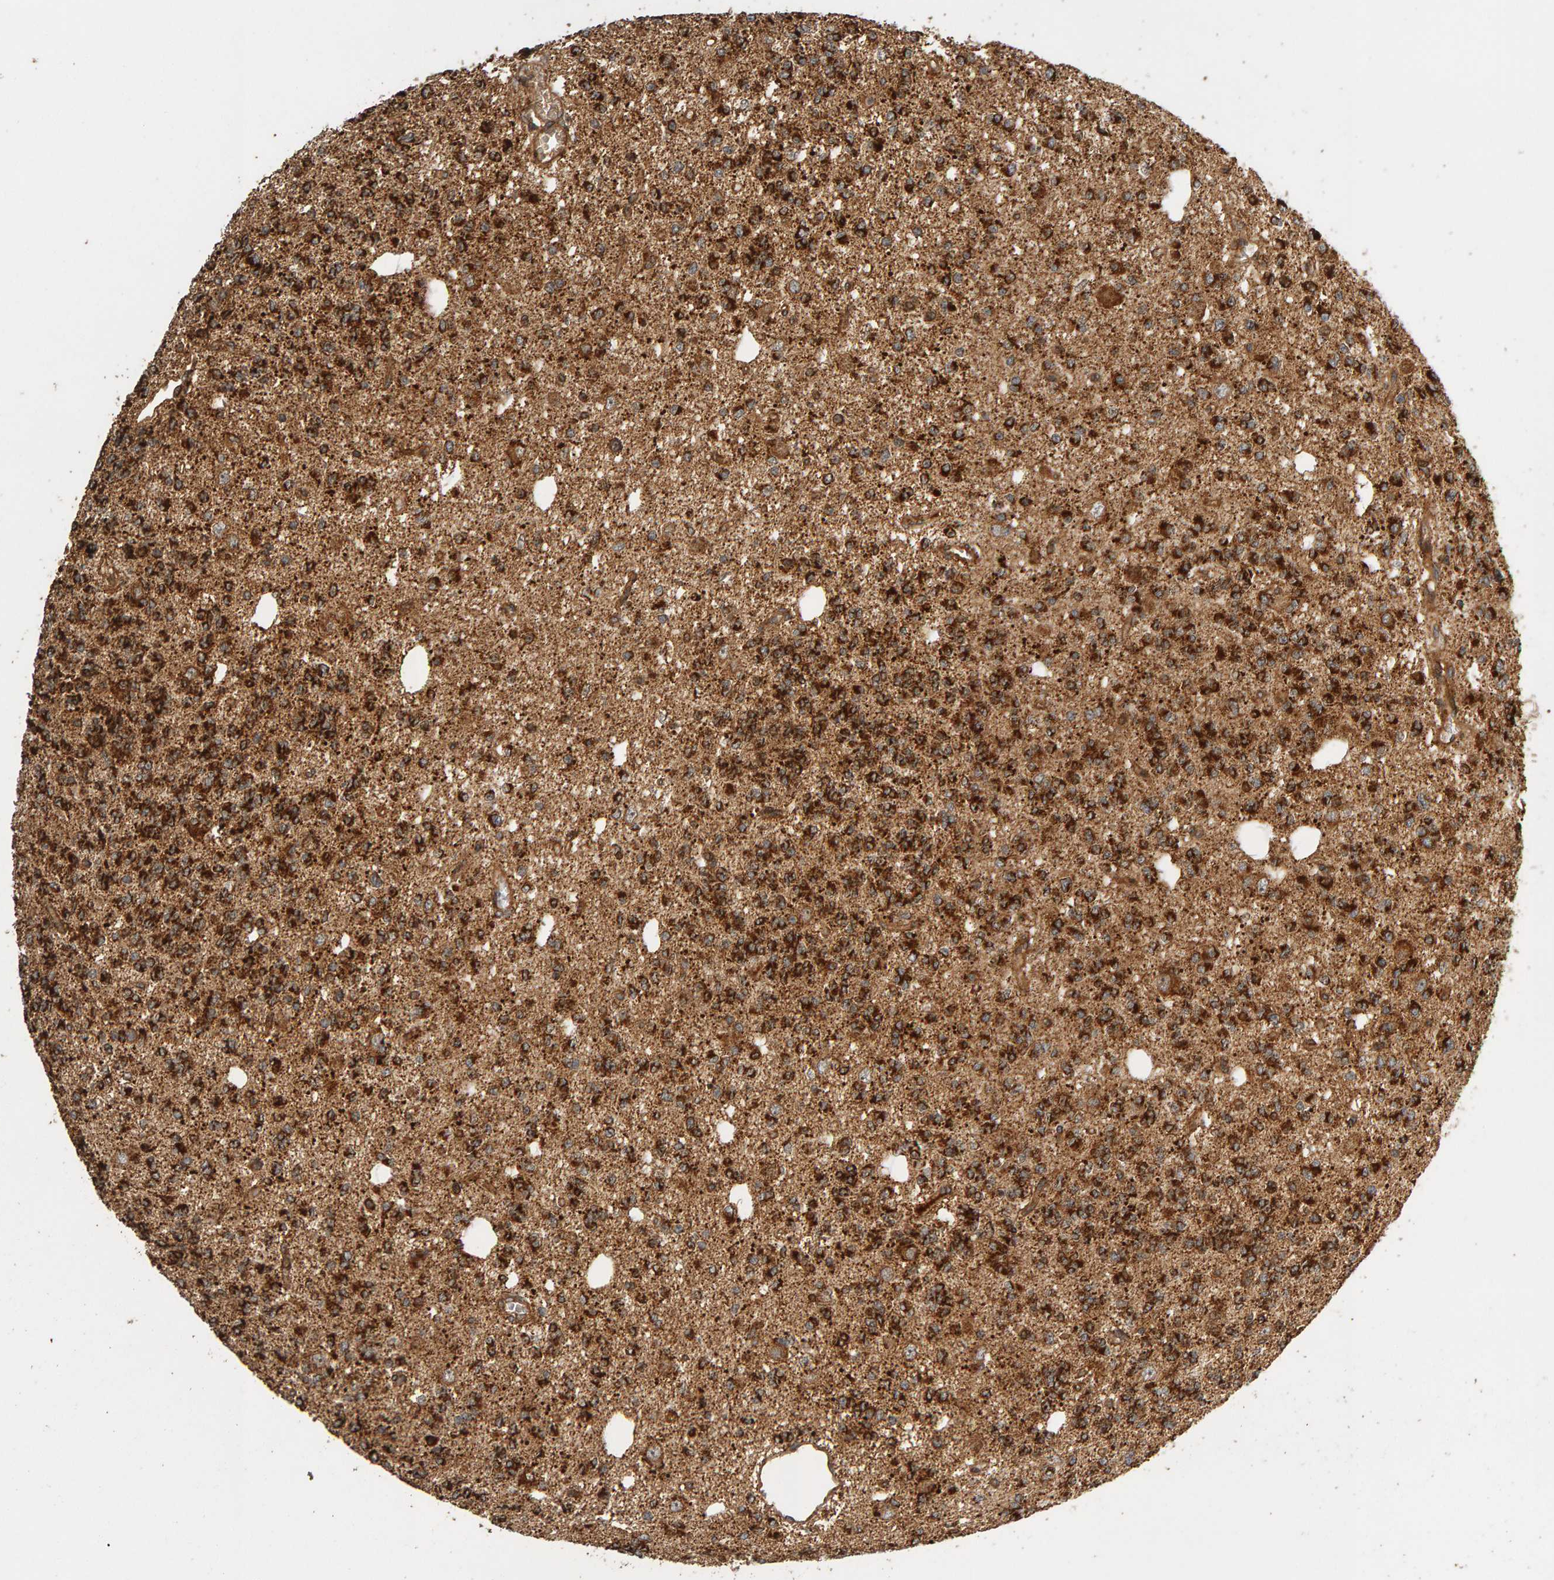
{"staining": {"intensity": "strong", "quantity": ">75%", "location": "cytoplasmic/membranous"}, "tissue": "glioma", "cell_type": "Tumor cells", "image_type": "cancer", "snomed": [{"axis": "morphology", "description": "Glioma, malignant, Low grade"}, {"axis": "topography", "description": "Brain"}], "caption": "Strong cytoplasmic/membranous protein positivity is seen in approximately >75% of tumor cells in glioma.", "gene": "ZFAND1", "patient": {"sex": "male", "age": 38}}